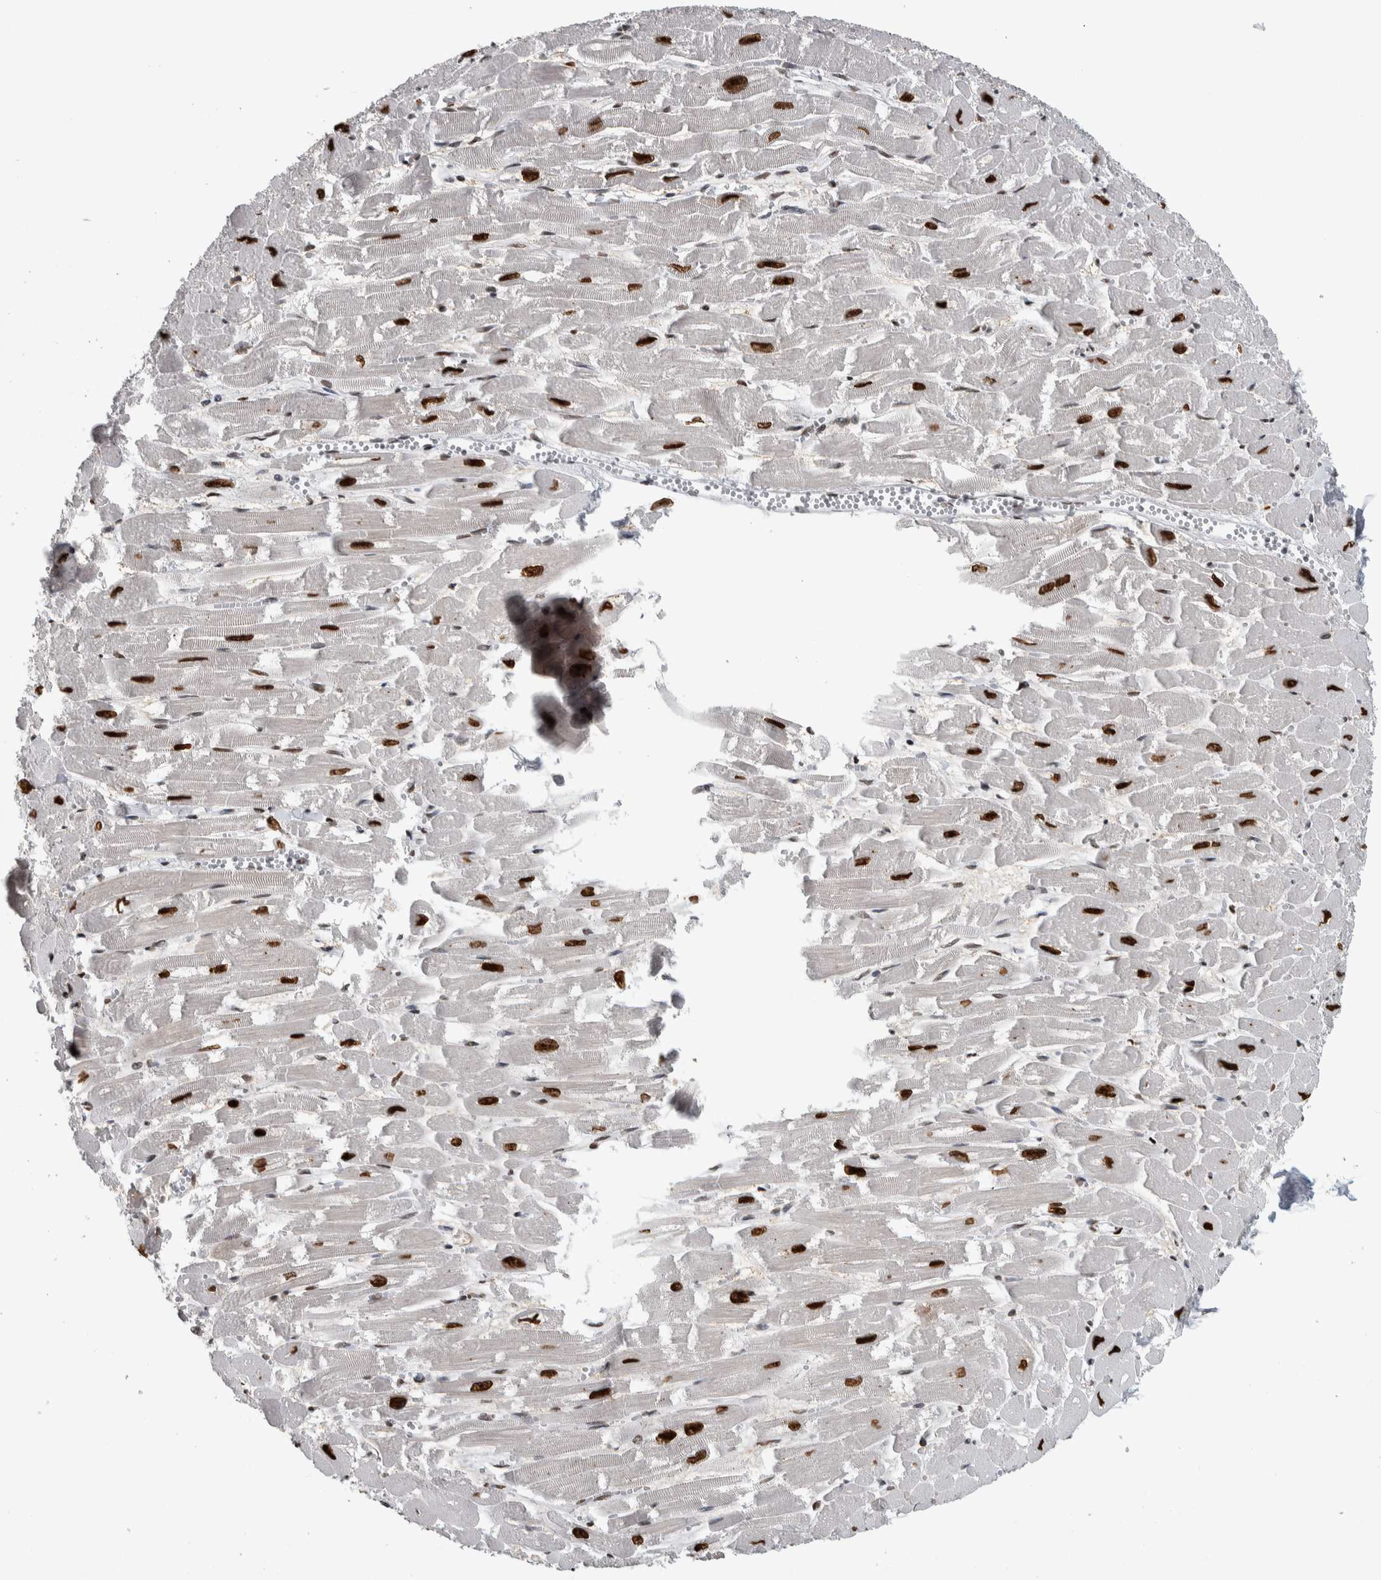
{"staining": {"intensity": "strong", "quantity": ">75%", "location": "nuclear"}, "tissue": "heart muscle", "cell_type": "Cardiomyocytes", "image_type": "normal", "snomed": [{"axis": "morphology", "description": "Normal tissue, NOS"}, {"axis": "topography", "description": "Heart"}], "caption": "Cardiomyocytes exhibit strong nuclear positivity in about >75% of cells in unremarkable heart muscle. (Stains: DAB (3,3'-diaminobenzidine) in brown, nuclei in blue, Microscopy: brightfield microscopy at high magnification).", "gene": "TOP2B", "patient": {"sex": "male", "age": 54}}